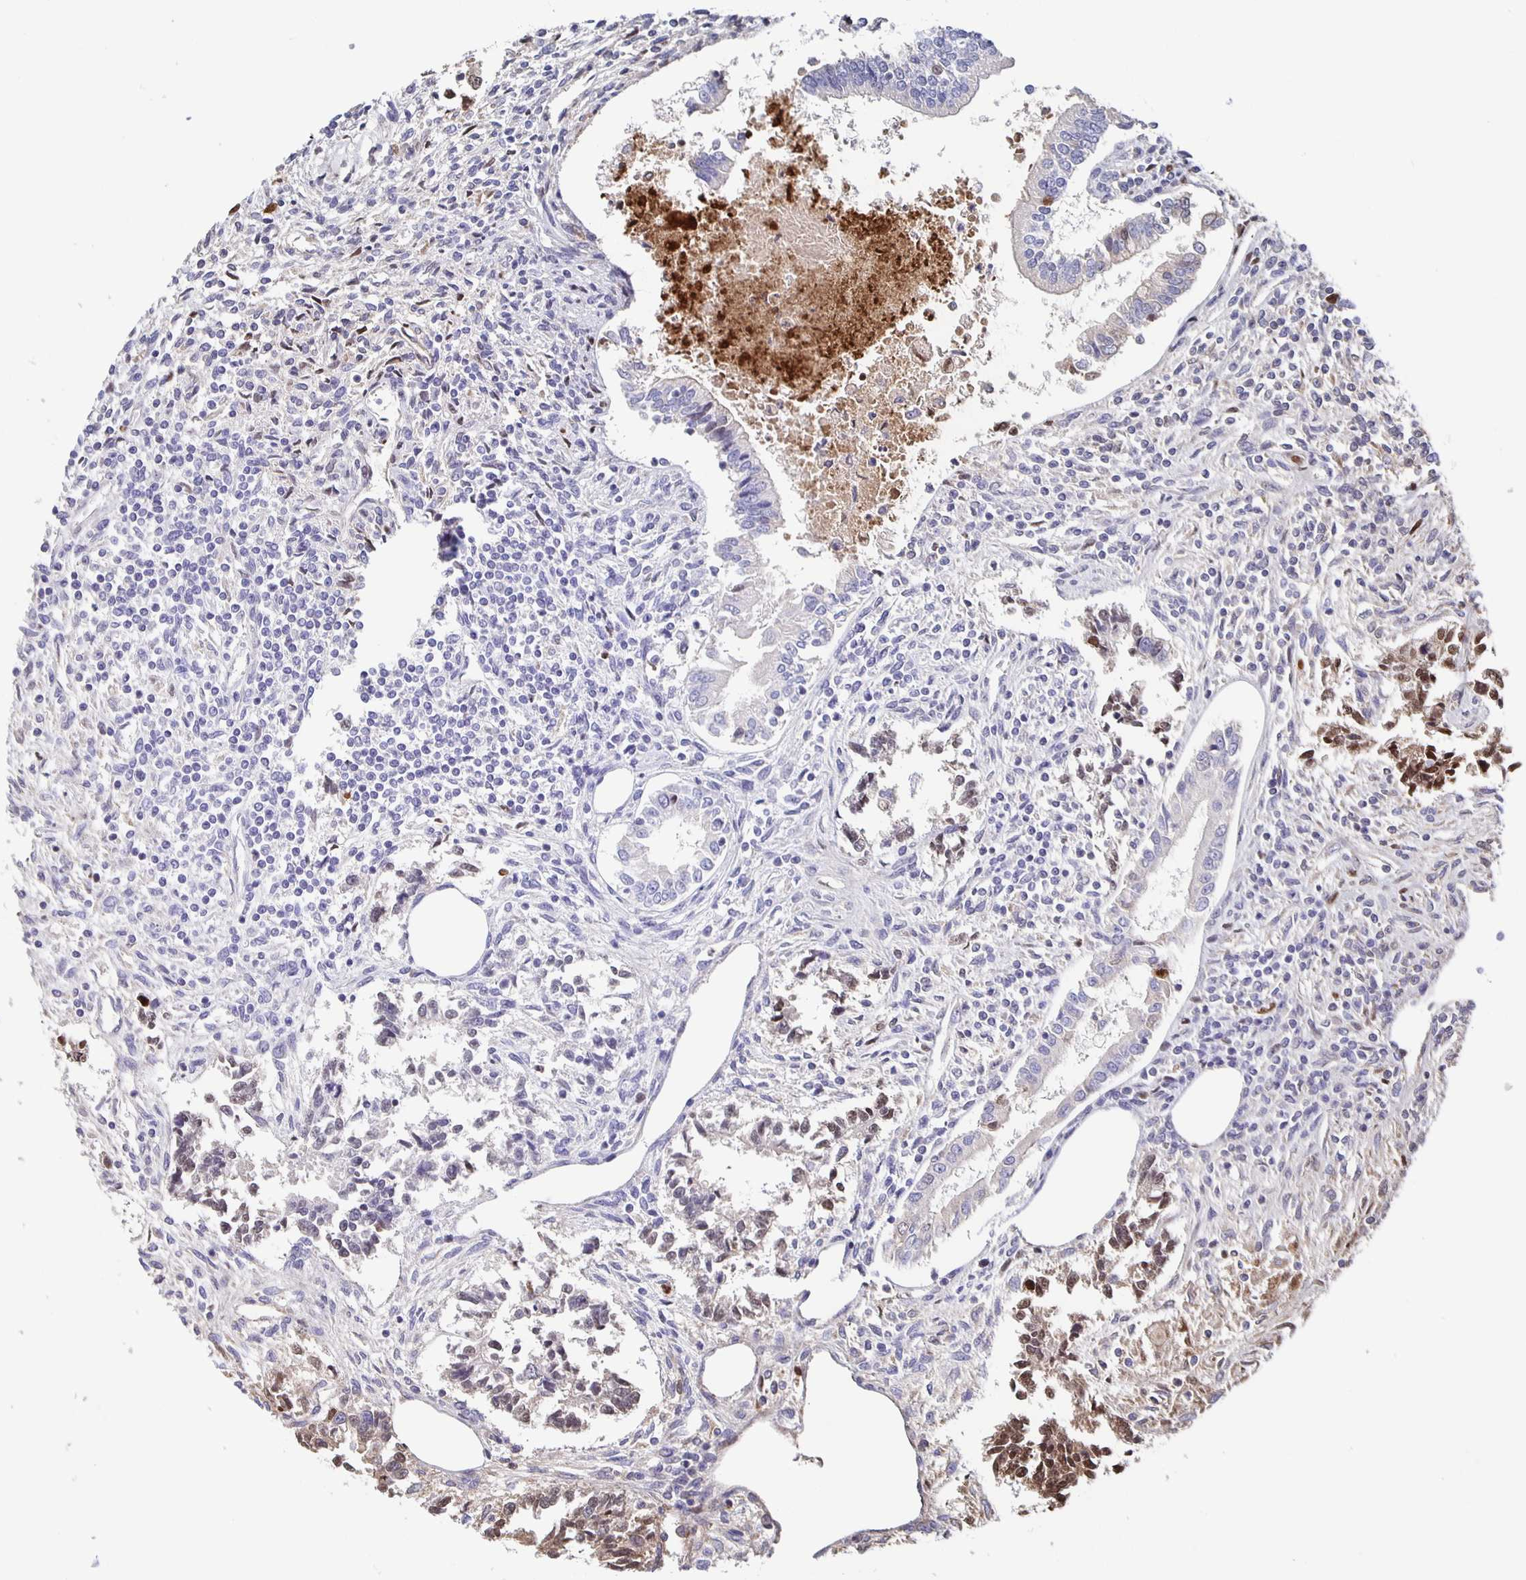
{"staining": {"intensity": "weak", "quantity": "<25%", "location": "cytoplasmic/membranous"}, "tissue": "testis cancer", "cell_type": "Tumor cells", "image_type": "cancer", "snomed": [{"axis": "morphology", "description": "Carcinoma, Embryonal, NOS"}, {"axis": "topography", "description": "Testis"}], "caption": "DAB (3,3'-diaminobenzidine) immunohistochemical staining of human embryonal carcinoma (testis) demonstrates no significant staining in tumor cells. Brightfield microscopy of immunohistochemistry stained with DAB (brown) and hematoxylin (blue), captured at high magnification.", "gene": "FGA", "patient": {"sex": "male", "age": 37}}